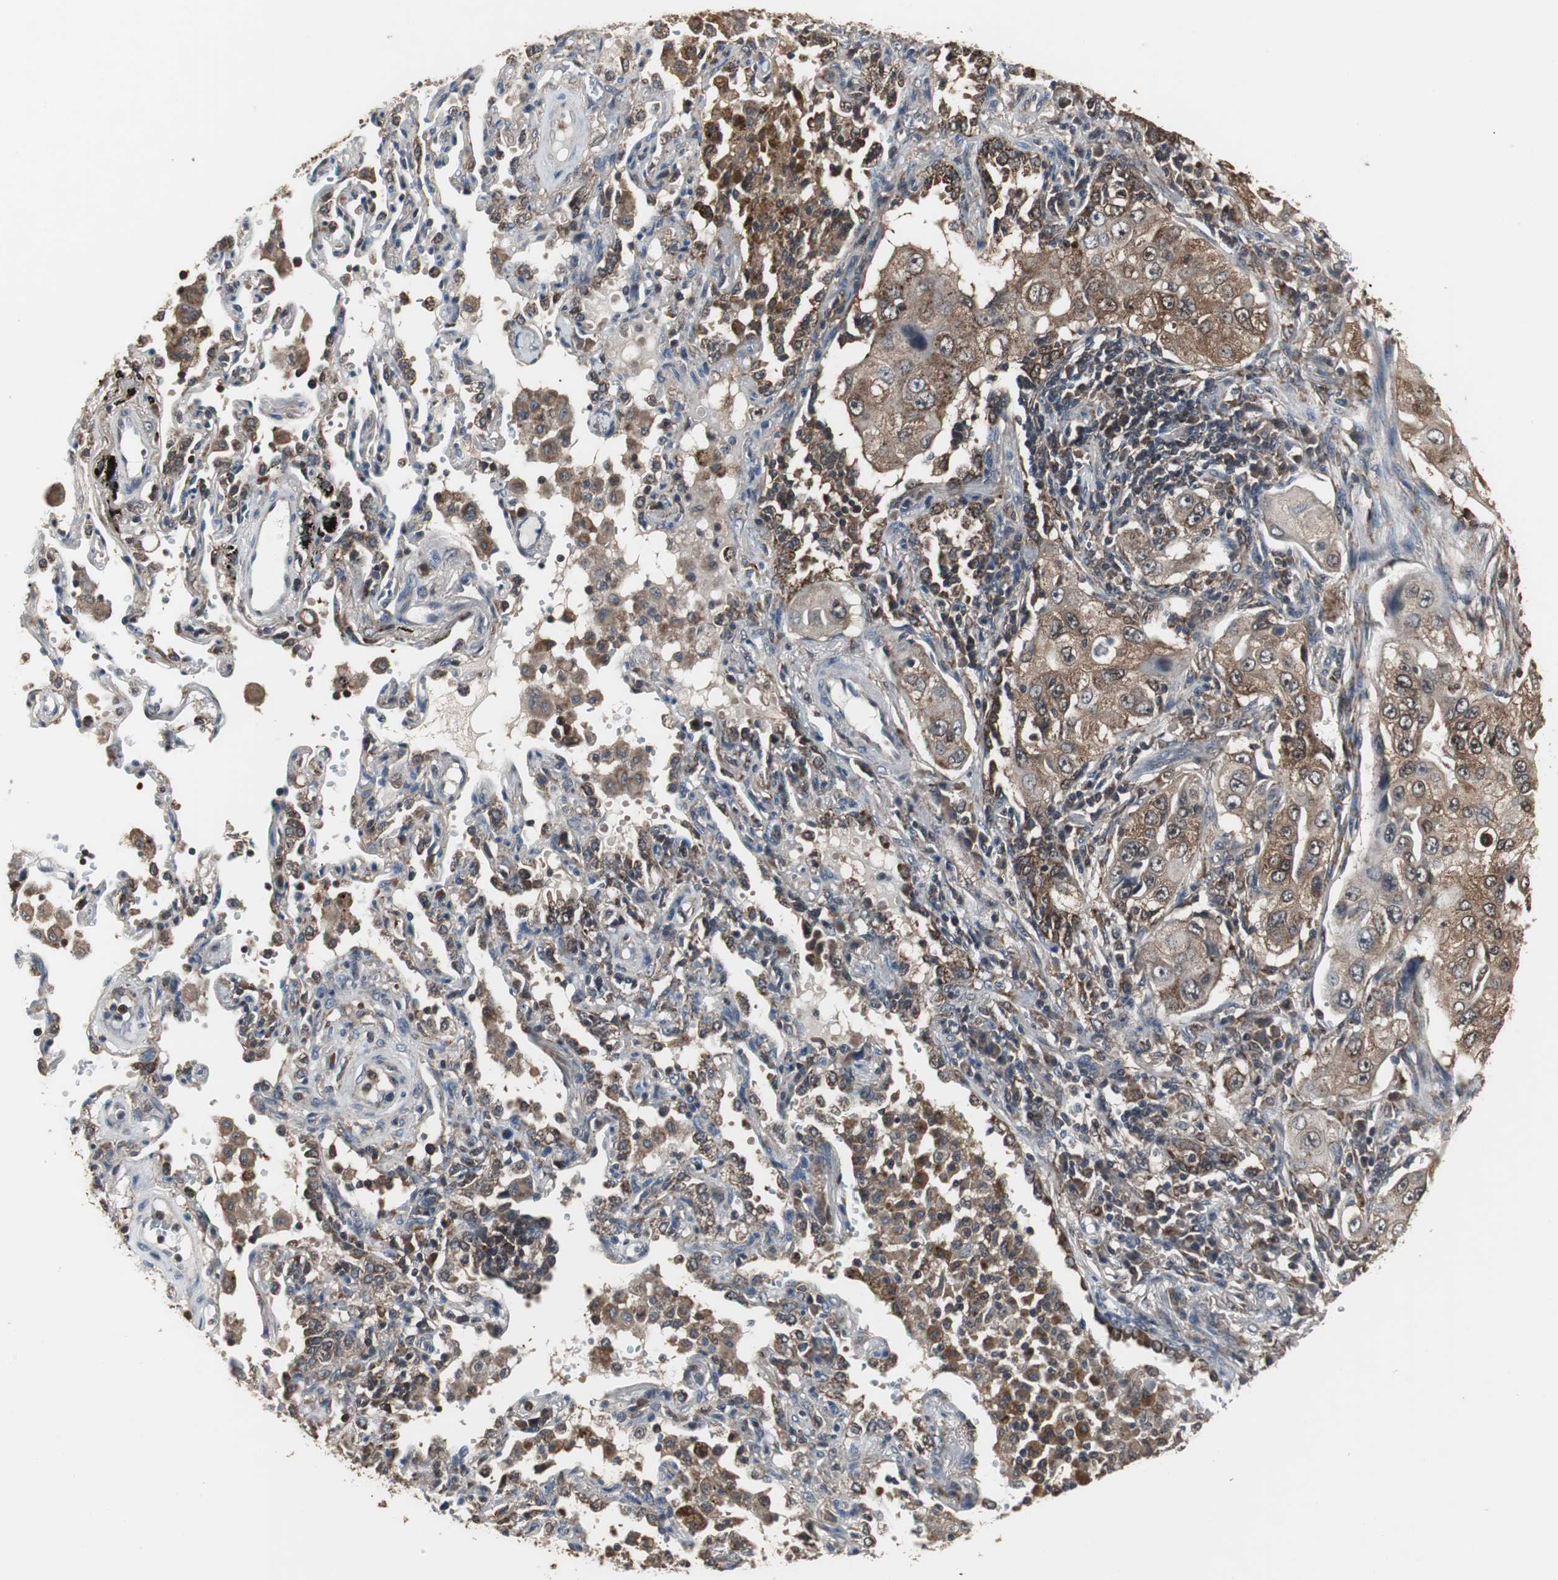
{"staining": {"intensity": "strong", "quantity": ">75%", "location": "cytoplasmic/membranous"}, "tissue": "lung cancer", "cell_type": "Tumor cells", "image_type": "cancer", "snomed": [{"axis": "morphology", "description": "Adenocarcinoma, NOS"}, {"axis": "topography", "description": "Lung"}], "caption": "Immunohistochemistry micrograph of lung adenocarcinoma stained for a protein (brown), which displays high levels of strong cytoplasmic/membranous staining in approximately >75% of tumor cells.", "gene": "ZSCAN22", "patient": {"sex": "male", "age": 84}}